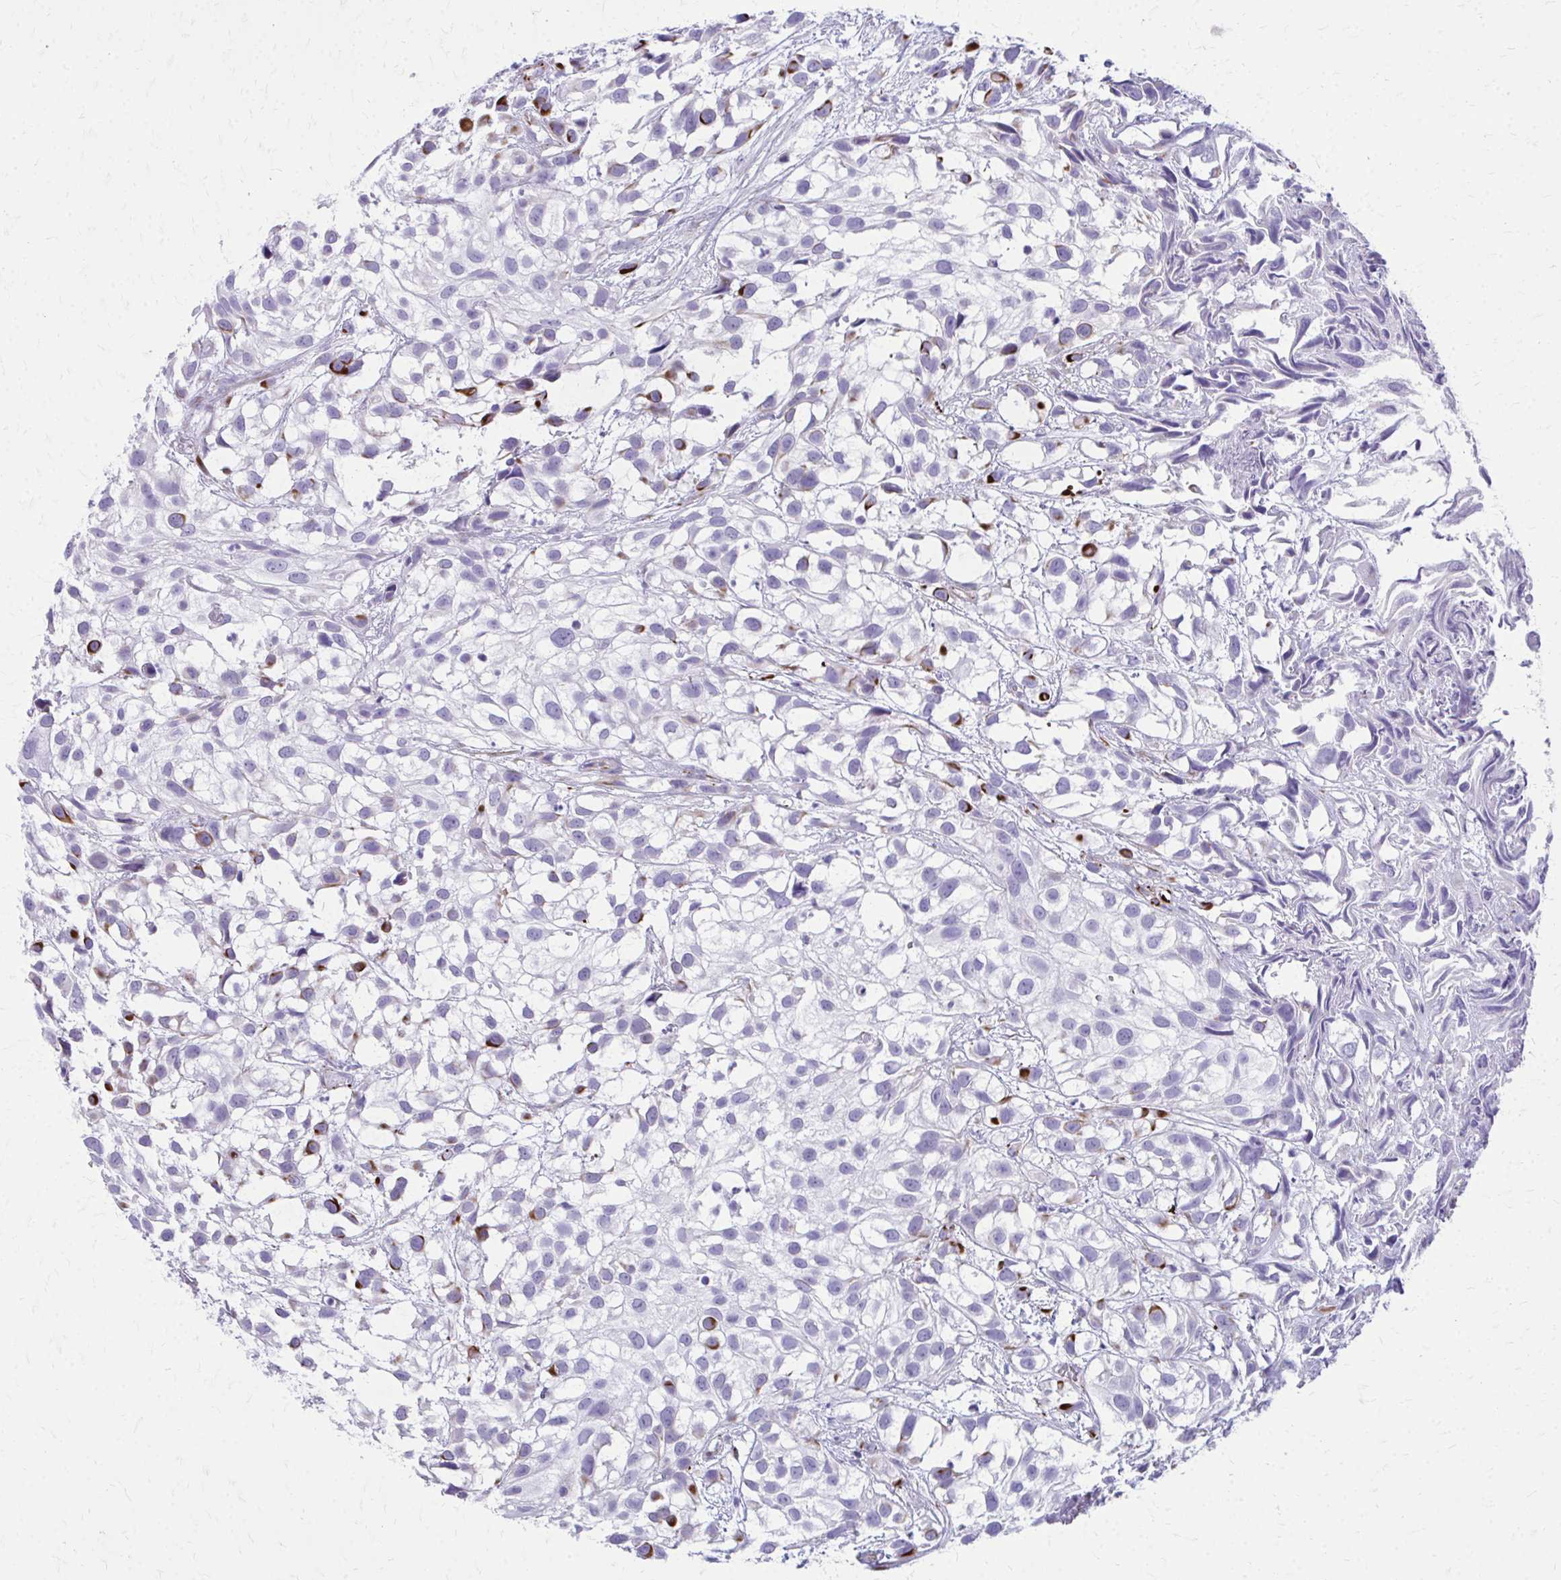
{"staining": {"intensity": "strong", "quantity": "<25%", "location": "cytoplasmic/membranous"}, "tissue": "urothelial cancer", "cell_type": "Tumor cells", "image_type": "cancer", "snomed": [{"axis": "morphology", "description": "Urothelial carcinoma, High grade"}, {"axis": "topography", "description": "Urinary bladder"}], "caption": "Urothelial carcinoma (high-grade) stained for a protein displays strong cytoplasmic/membranous positivity in tumor cells.", "gene": "TRIM6", "patient": {"sex": "male", "age": 56}}